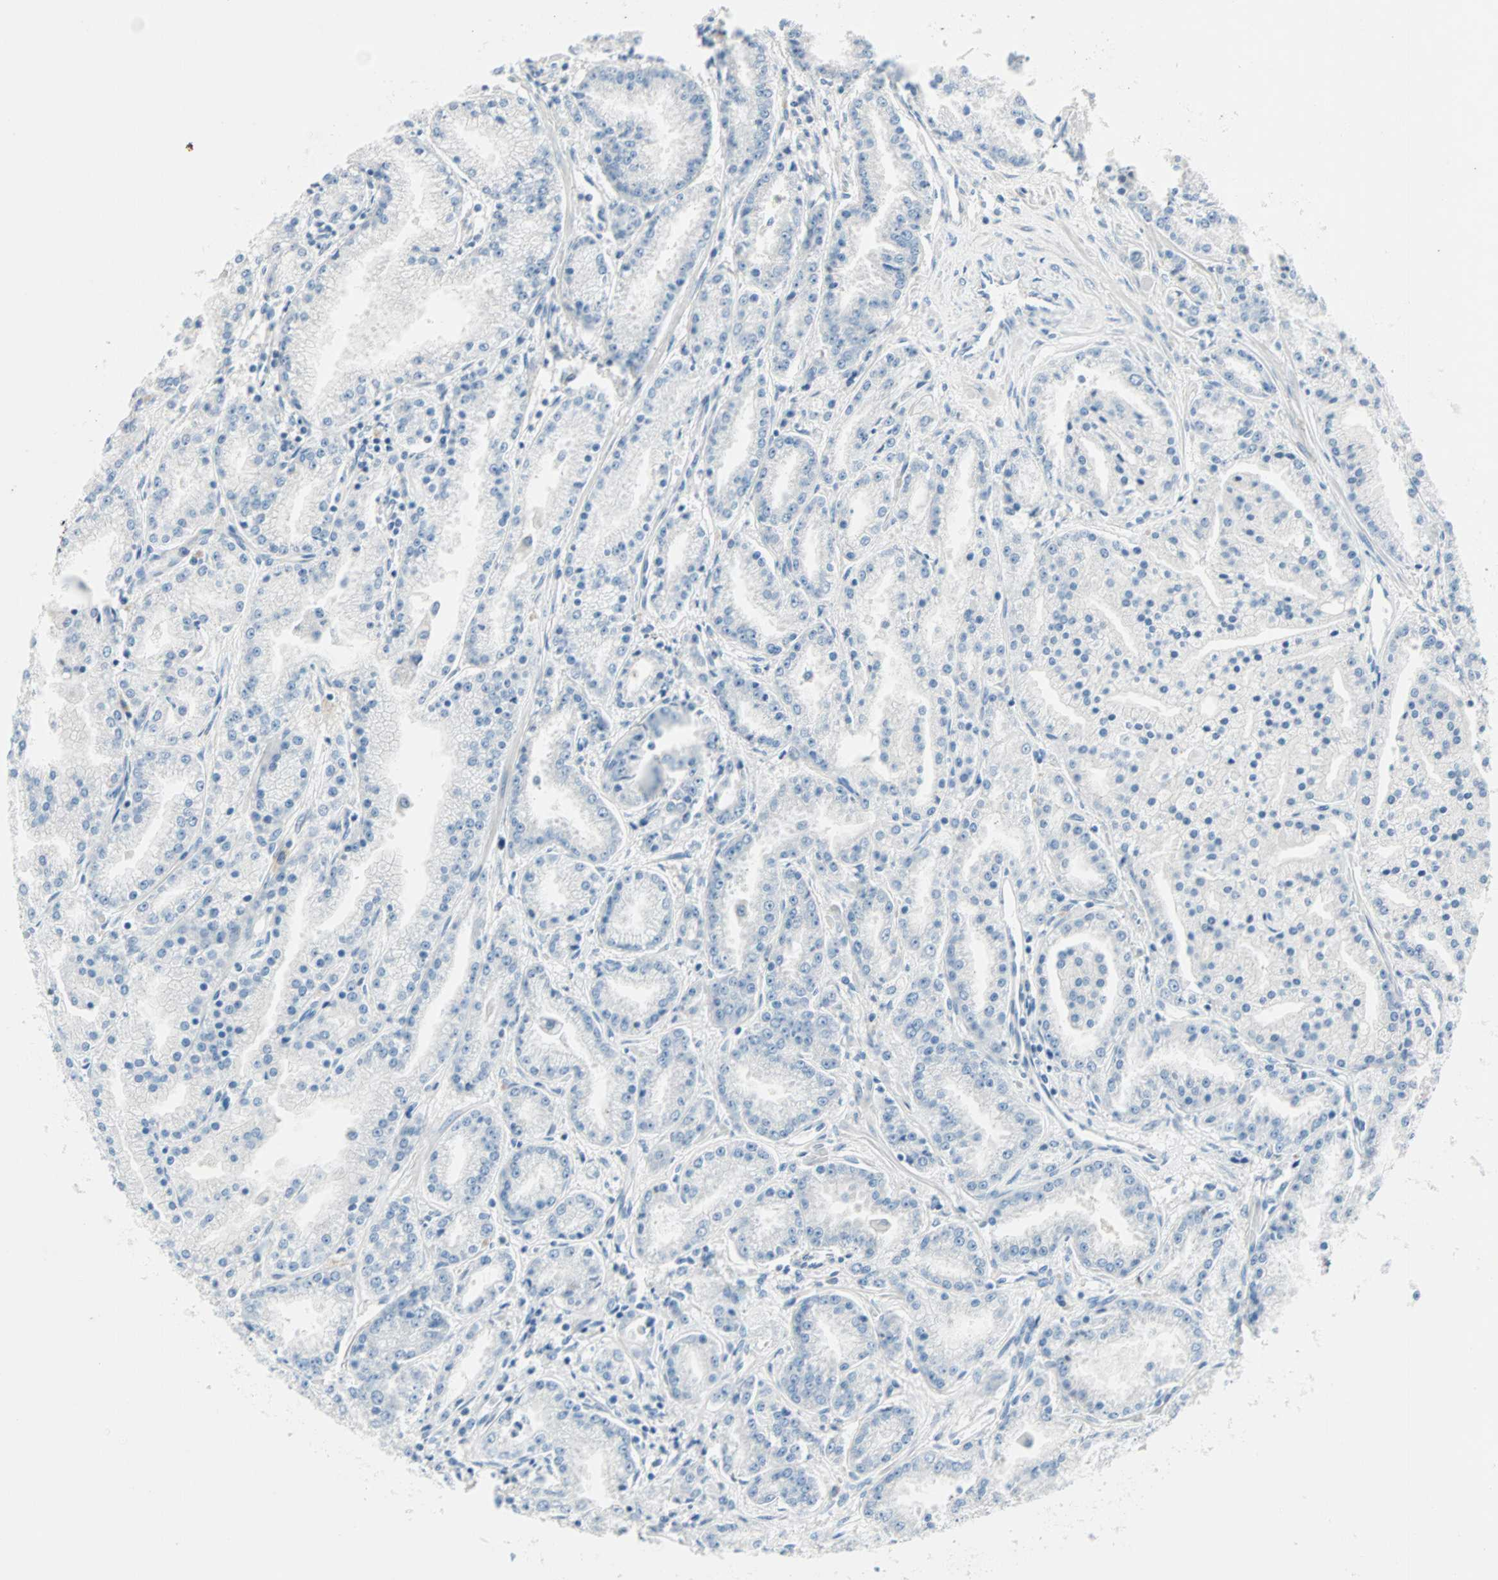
{"staining": {"intensity": "negative", "quantity": "none", "location": "none"}, "tissue": "prostate cancer", "cell_type": "Tumor cells", "image_type": "cancer", "snomed": [{"axis": "morphology", "description": "Adenocarcinoma, High grade"}, {"axis": "topography", "description": "Prostate"}], "caption": "Human prostate cancer (high-grade adenocarcinoma) stained for a protein using immunohistochemistry (IHC) reveals no staining in tumor cells.", "gene": "NEFH", "patient": {"sex": "male", "age": 61}}